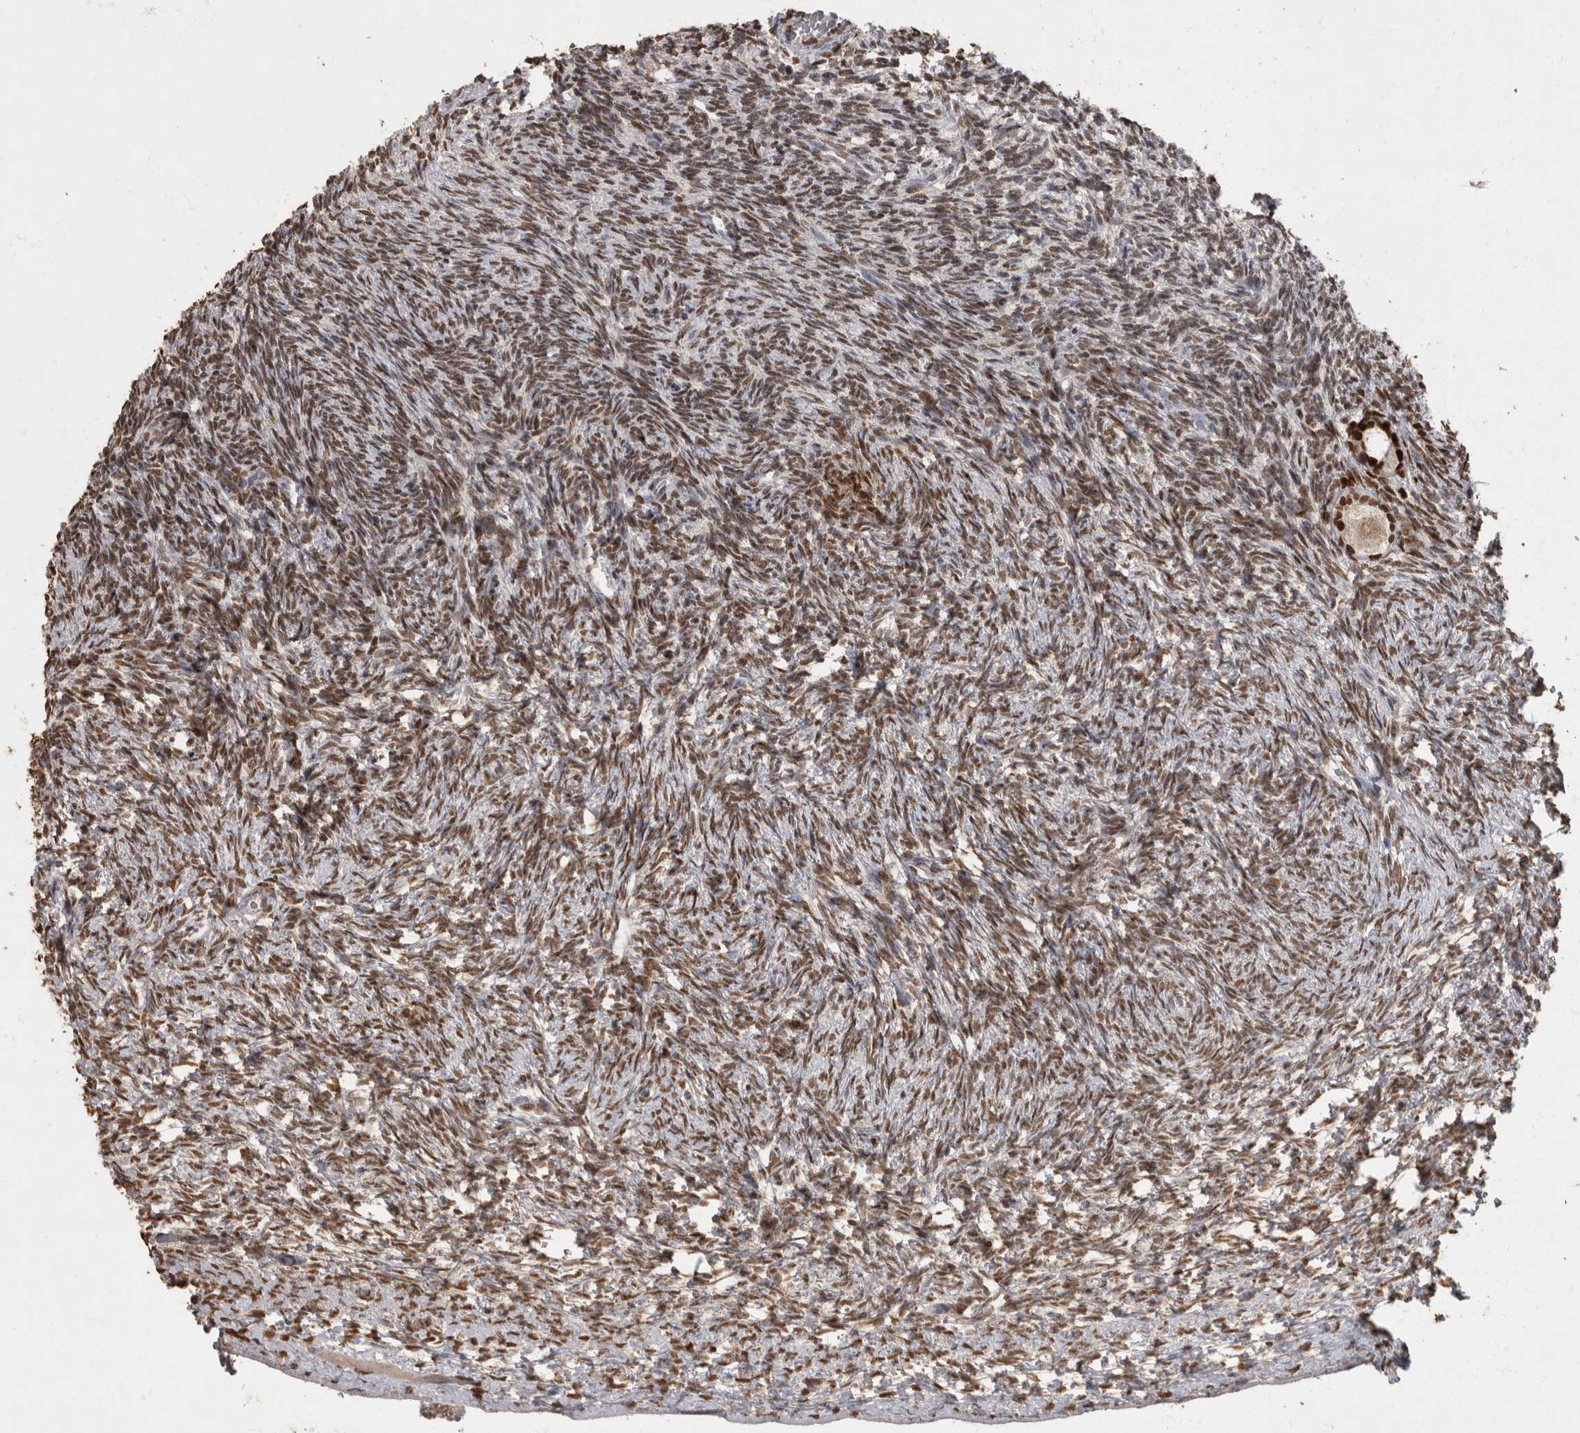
{"staining": {"intensity": "strong", "quantity": ">75%", "location": "nuclear"}, "tissue": "ovary", "cell_type": "Follicle cells", "image_type": "normal", "snomed": [{"axis": "morphology", "description": "Normal tissue, NOS"}, {"axis": "topography", "description": "Ovary"}], "caption": "Immunohistochemical staining of benign ovary exhibits >75% levels of strong nuclear protein staining in approximately >75% of follicle cells.", "gene": "NBL1", "patient": {"sex": "female", "age": 34}}